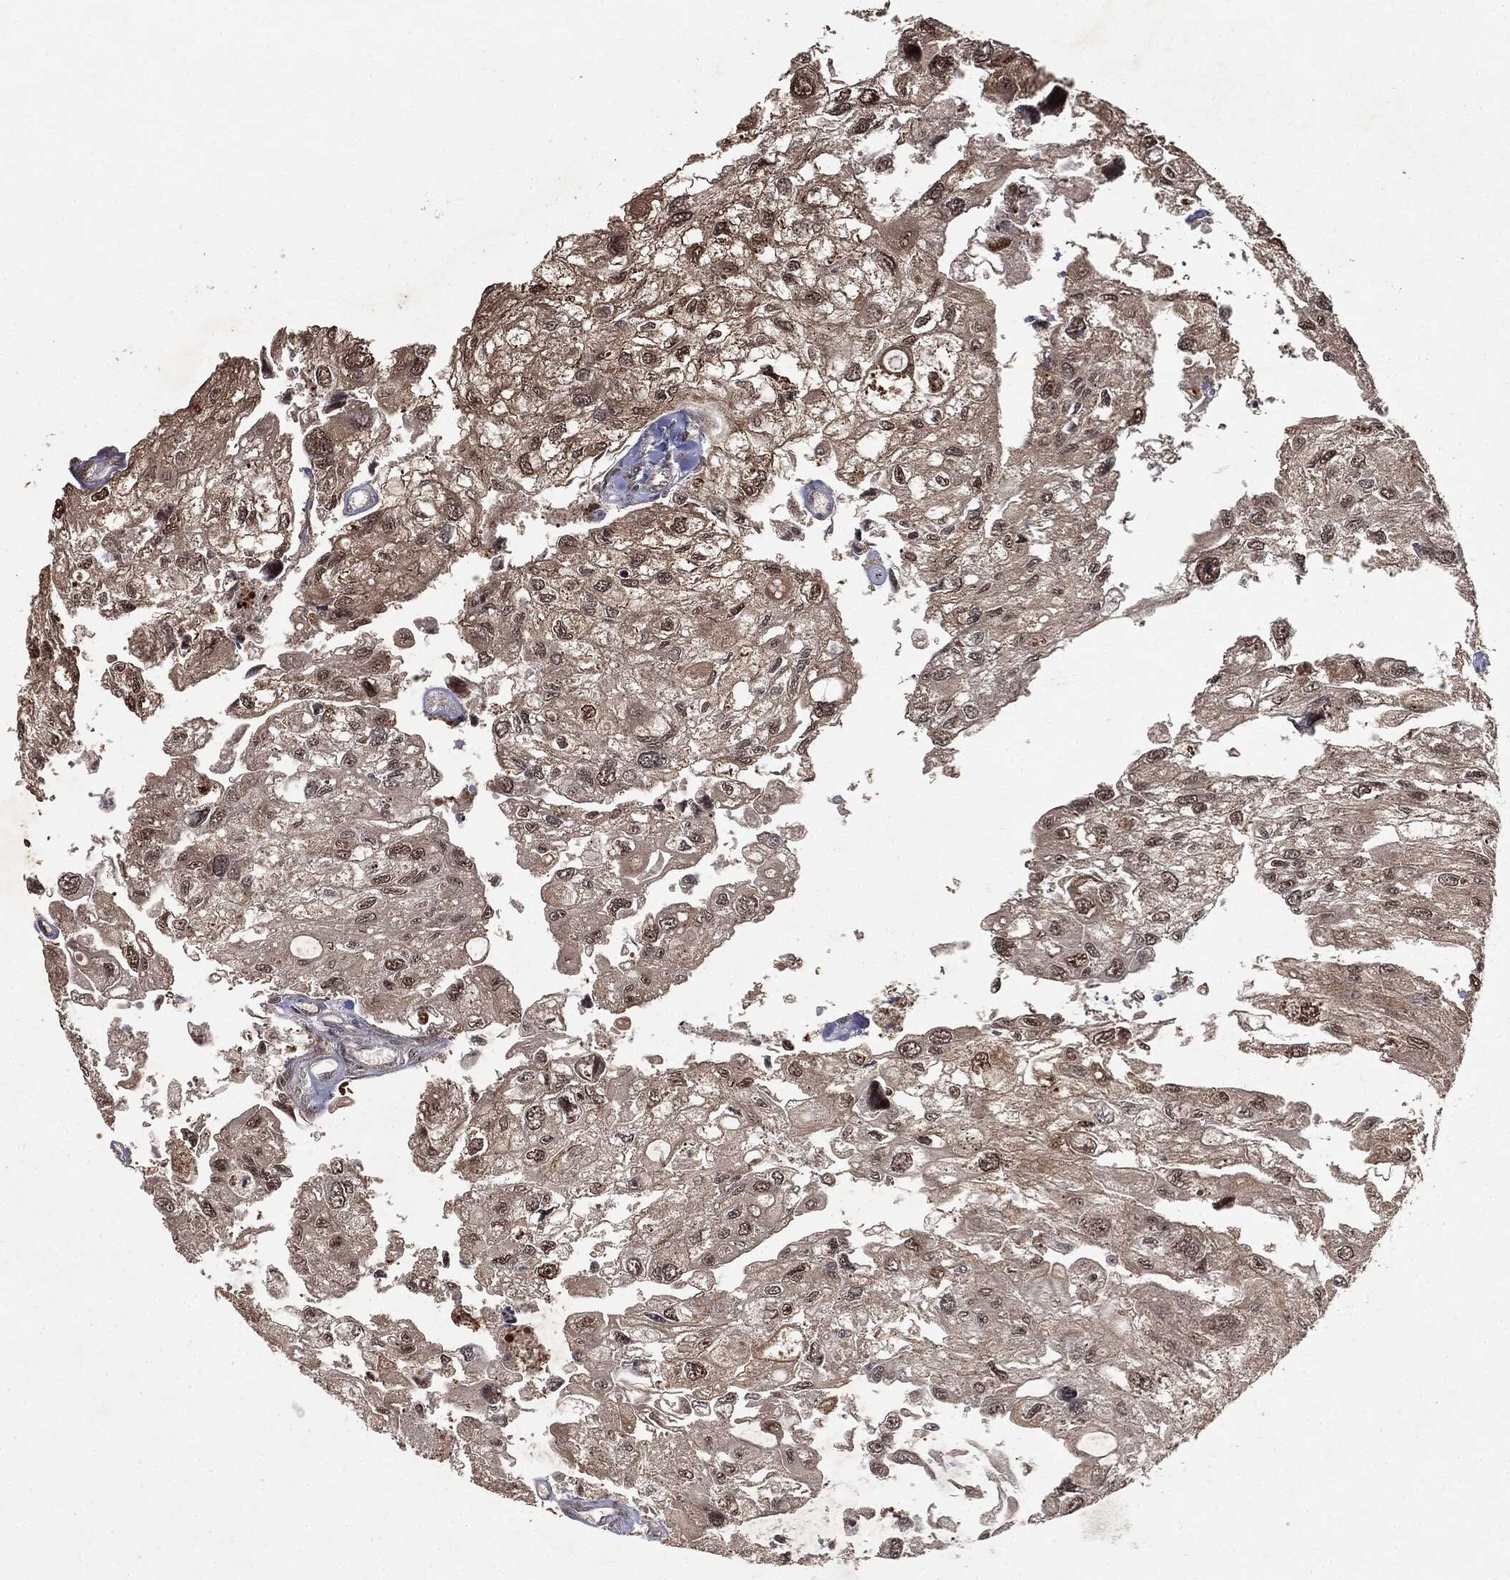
{"staining": {"intensity": "moderate", "quantity": "<25%", "location": "cytoplasmic/membranous,nuclear"}, "tissue": "urothelial cancer", "cell_type": "Tumor cells", "image_type": "cancer", "snomed": [{"axis": "morphology", "description": "Urothelial carcinoma, High grade"}, {"axis": "topography", "description": "Urinary bladder"}], "caption": "Protein expression analysis of urothelial cancer demonstrates moderate cytoplasmic/membranous and nuclear staining in about <25% of tumor cells.", "gene": "ZNHIT6", "patient": {"sex": "male", "age": 59}}